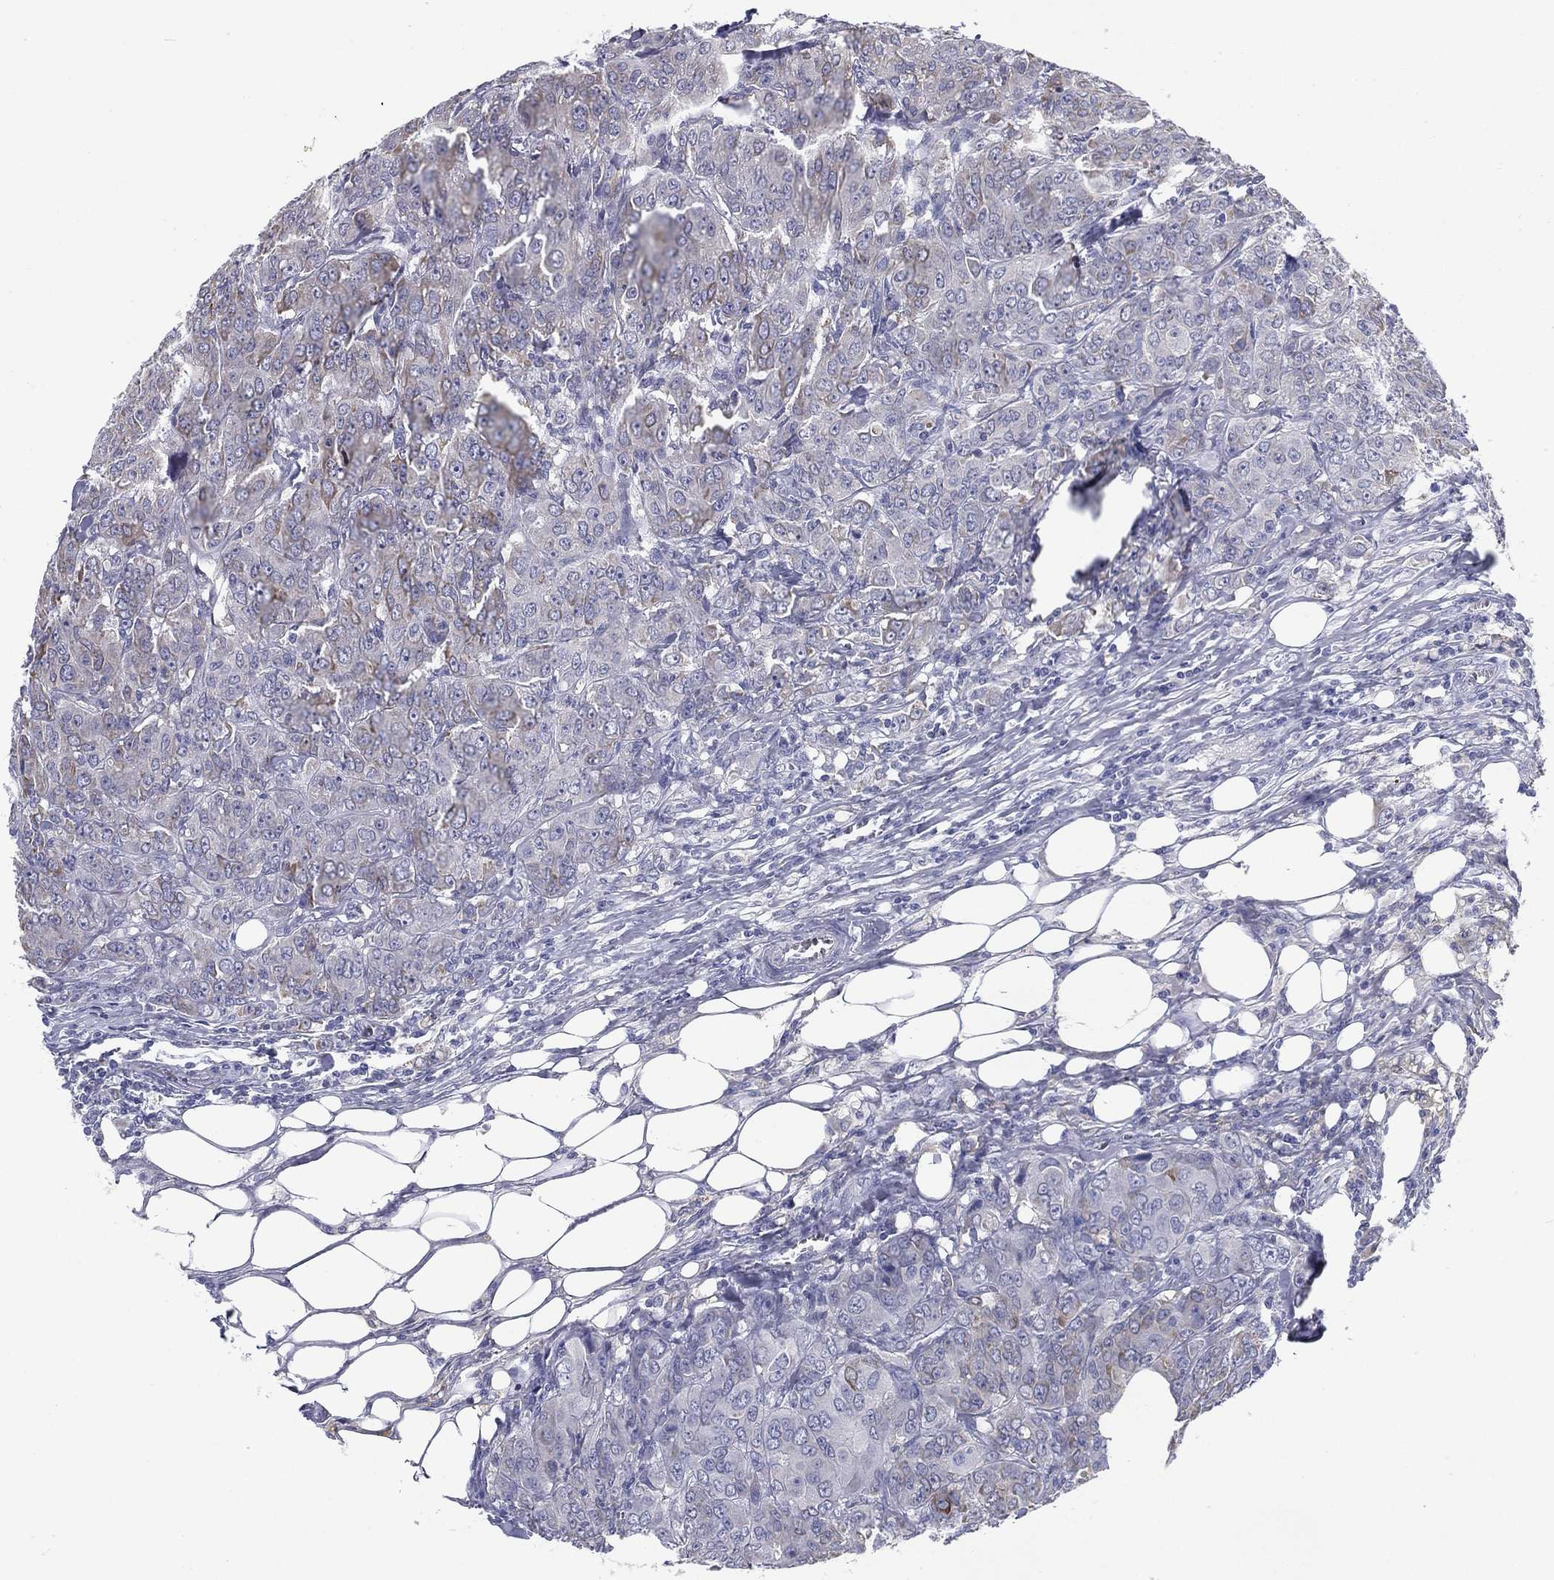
{"staining": {"intensity": "negative", "quantity": "none", "location": "none"}, "tissue": "breast cancer", "cell_type": "Tumor cells", "image_type": "cancer", "snomed": [{"axis": "morphology", "description": "Duct carcinoma"}, {"axis": "topography", "description": "Breast"}], "caption": "DAB immunohistochemical staining of human breast cancer (infiltrating ductal carcinoma) demonstrates no significant staining in tumor cells. The staining was performed using DAB (3,3'-diaminobenzidine) to visualize the protein expression in brown, while the nuclei were stained in blue with hematoxylin (Magnification: 20x).", "gene": "C19orf18", "patient": {"sex": "female", "age": 43}}